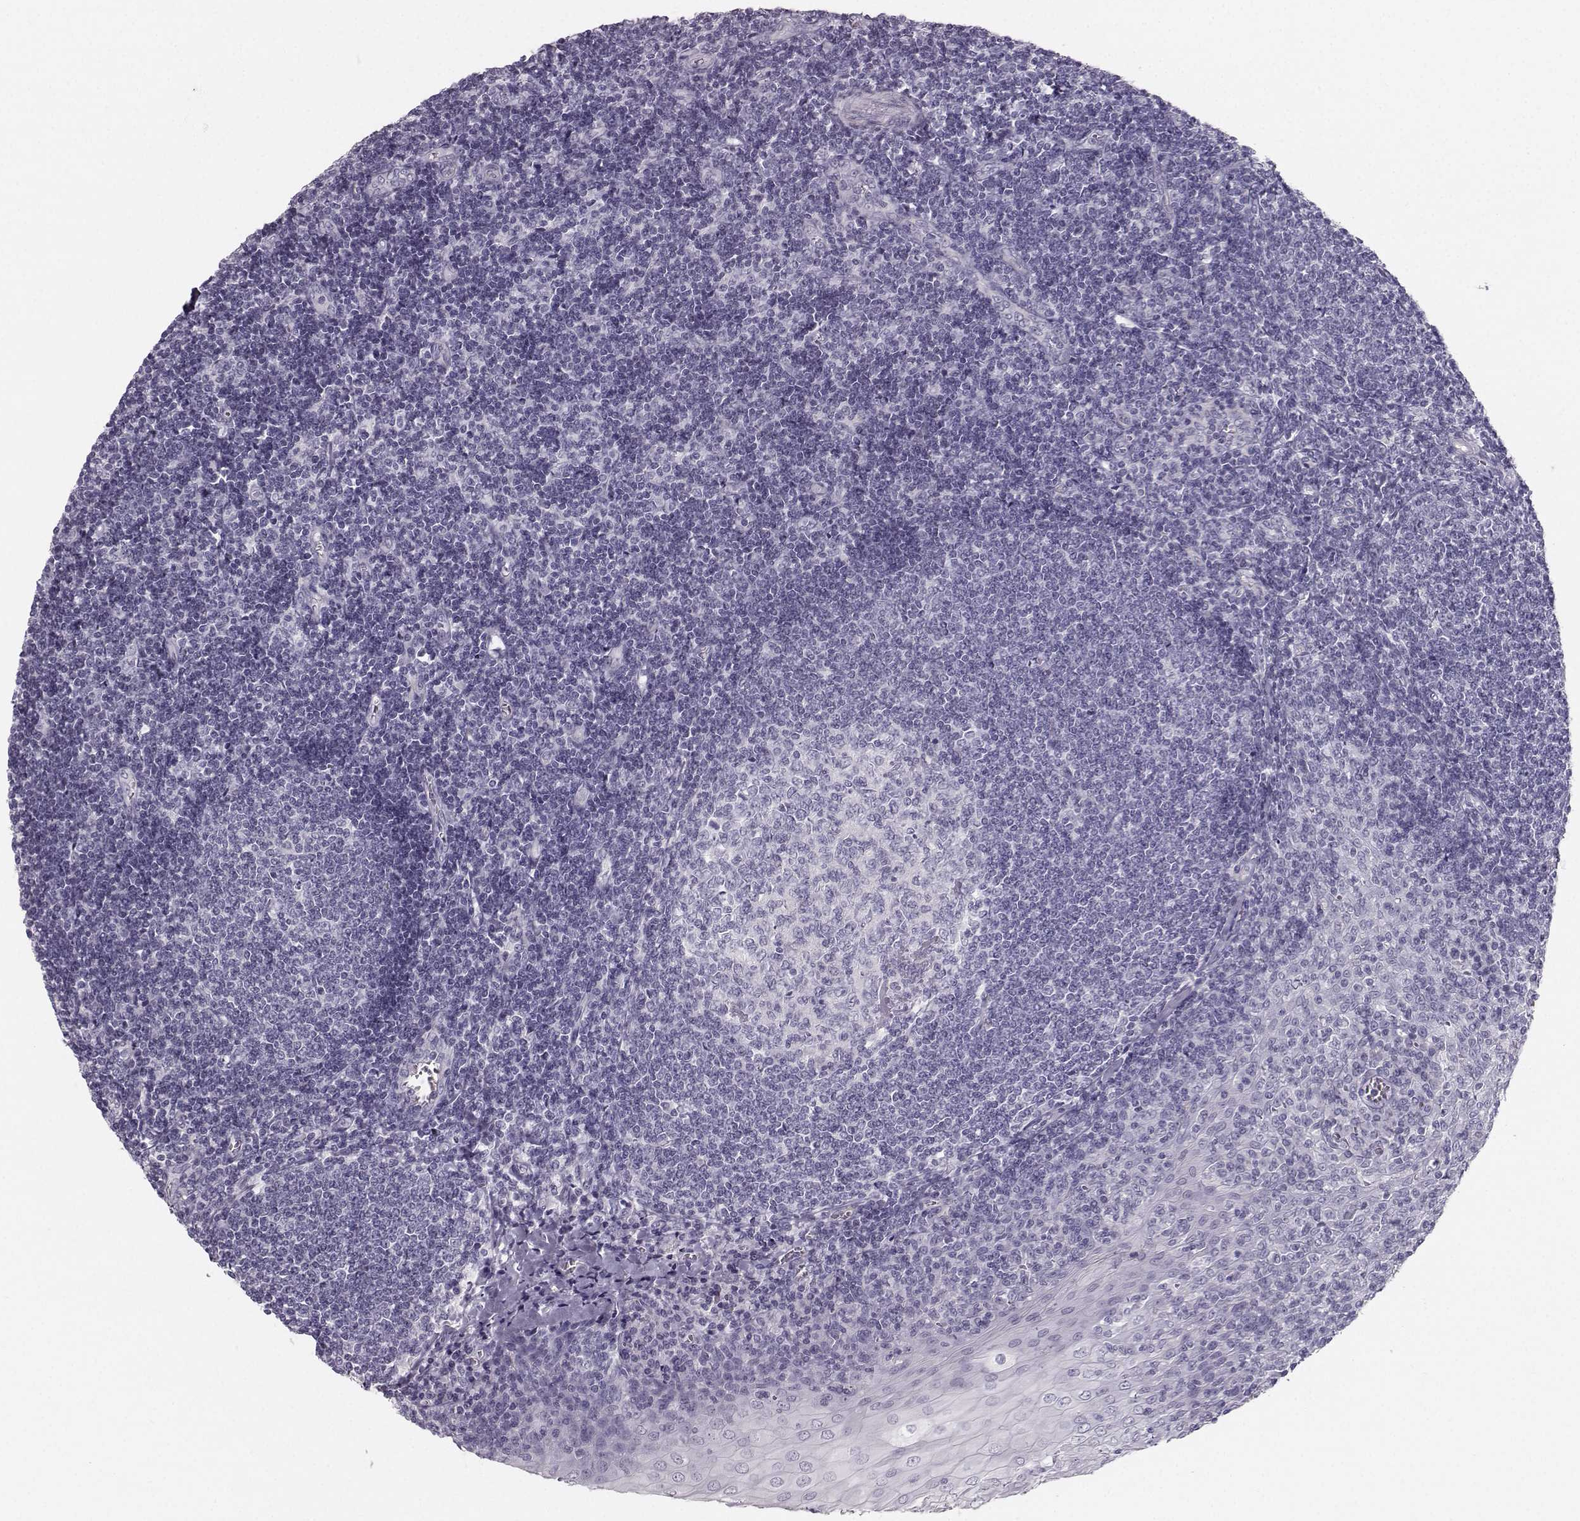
{"staining": {"intensity": "negative", "quantity": "none", "location": "none"}, "tissue": "tonsil", "cell_type": "Germinal center cells", "image_type": "normal", "snomed": [{"axis": "morphology", "description": "Normal tissue, NOS"}, {"axis": "topography", "description": "Tonsil"}], "caption": "The histopathology image demonstrates no significant positivity in germinal center cells of tonsil. (DAB (3,3'-diaminobenzidine) immunohistochemistry with hematoxylin counter stain).", "gene": "CASR", "patient": {"sex": "male", "age": 33}}